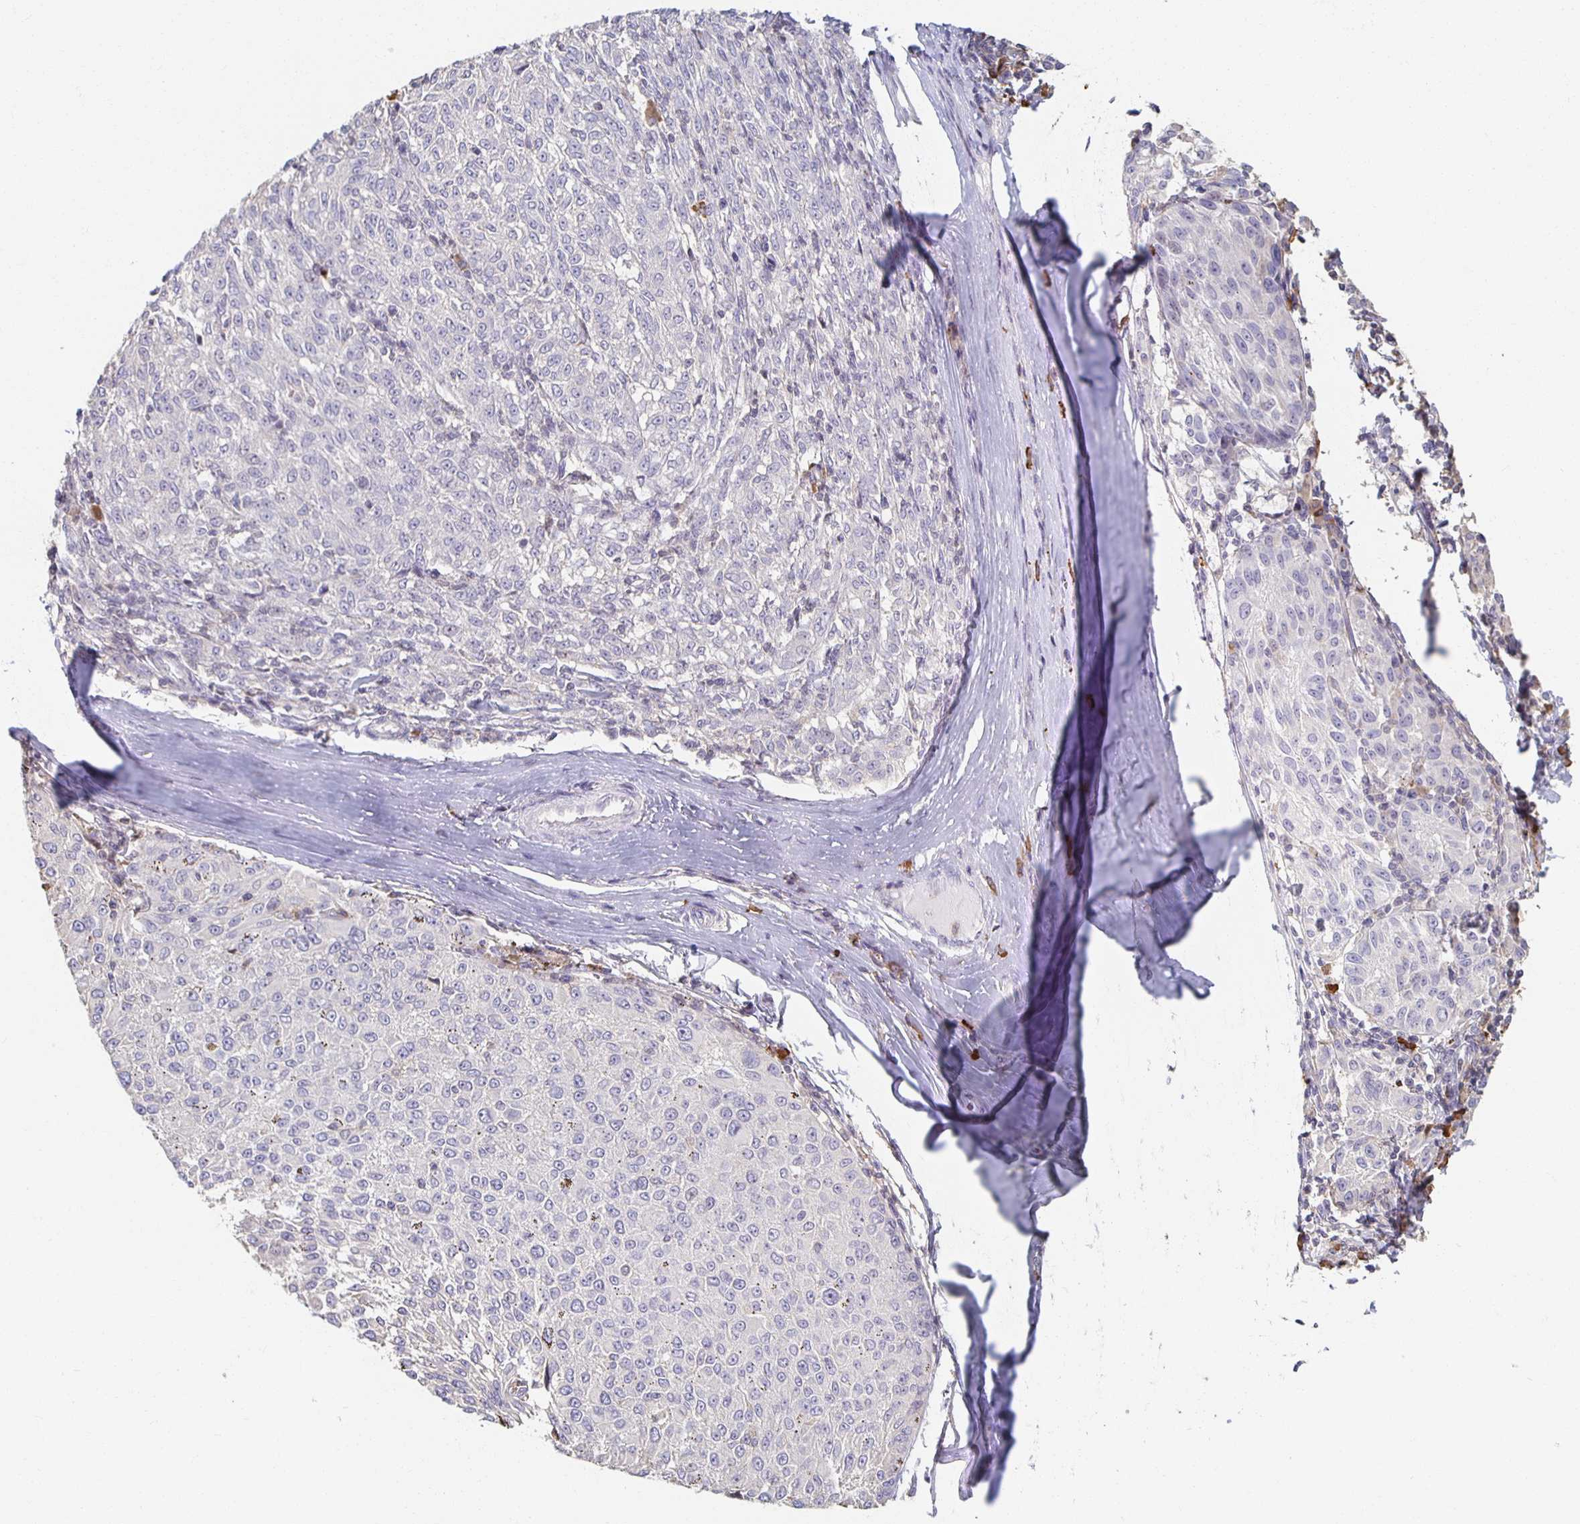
{"staining": {"intensity": "negative", "quantity": "none", "location": "none"}, "tissue": "melanoma", "cell_type": "Tumor cells", "image_type": "cancer", "snomed": [{"axis": "morphology", "description": "Malignant melanoma, NOS"}, {"axis": "topography", "description": "Skin"}], "caption": "This is a image of immunohistochemistry staining of melanoma, which shows no staining in tumor cells.", "gene": "ZNF692", "patient": {"sex": "female", "age": 72}}